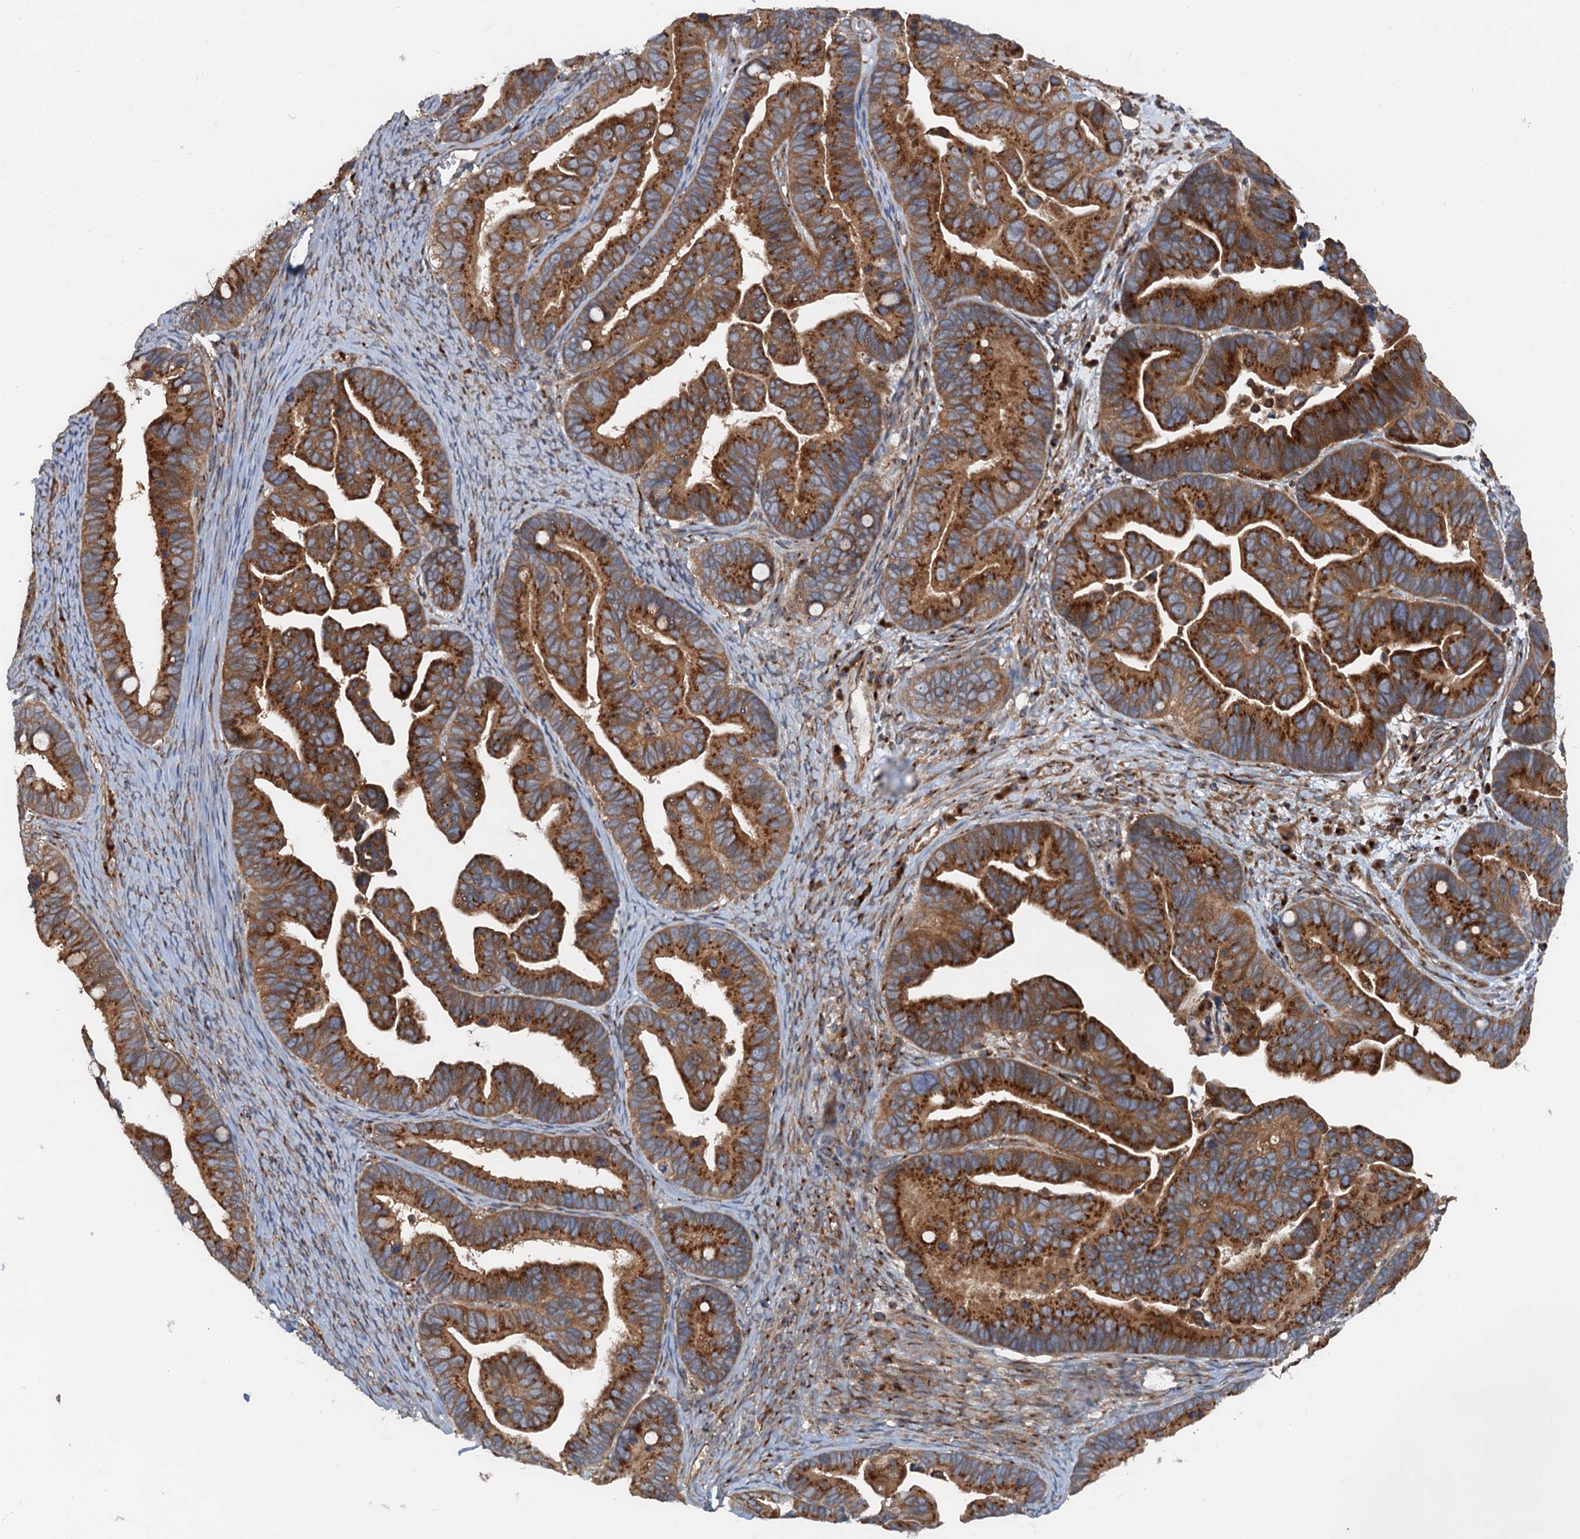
{"staining": {"intensity": "strong", "quantity": ">75%", "location": "cytoplasmic/membranous"}, "tissue": "ovarian cancer", "cell_type": "Tumor cells", "image_type": "cancer", "snomed": [{"axis": "morphology", "description": "Cystadenocarcinoma, serous, NOS"}, {"axis": "topography", "description": "Ovary"}], "caption": "Immunohistochemistry (IHC) histopathology image of human ovarian serous cystadenocarcinoma stained for a protein (brown), which reveals high levels of strong cytoplasmic/membranous expression in about >75% of tumor cells.", "gene": "ANKRD26", "patient": {"sex": "female", "age": 56}}